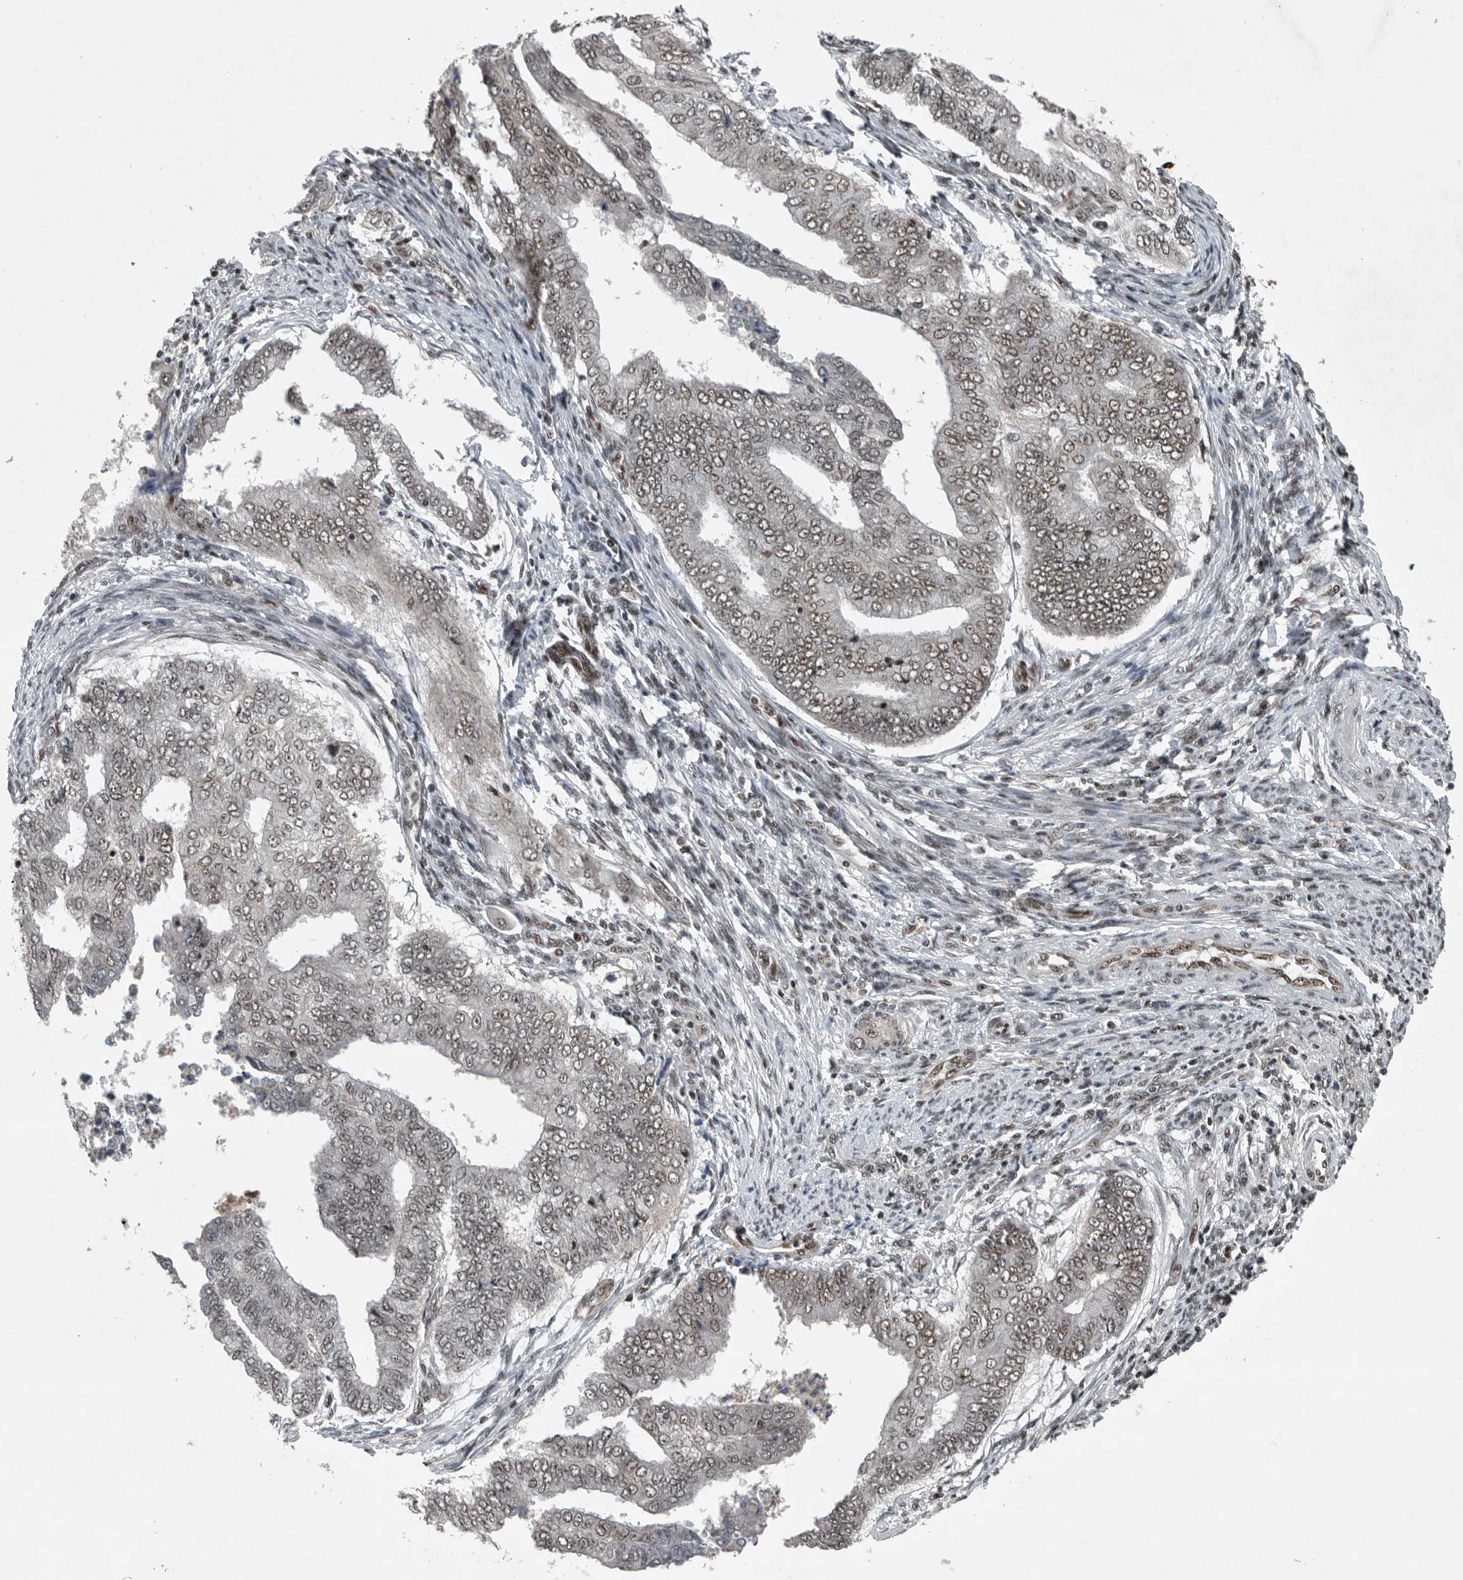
{"staining": {"intensity": "weak", "quantity": ">75%", "location": "nuclear"}, "tissue": "endometrial cancer", "cell_type": "Tumor cells", "image_type": "cancer", "snomed": [{"axis": "morphology", "description": "Polyp, NOS"}, {"axis": "morphology", "description": "Adenocarcinoma, NOS"}, {"axis": "morphology", "description": "Adenoma, NOS"}, {"axis": "topography", "description": "Endometrium"}], "caption": "A high-resolution photomicrograph shows IHC staining of endometrial cancer (adenoma), which displays weak nuclear expression in approximately >75% of tumor cells.", "gene": "SENP7", "patient": {"sex": "female", "age": 79}}